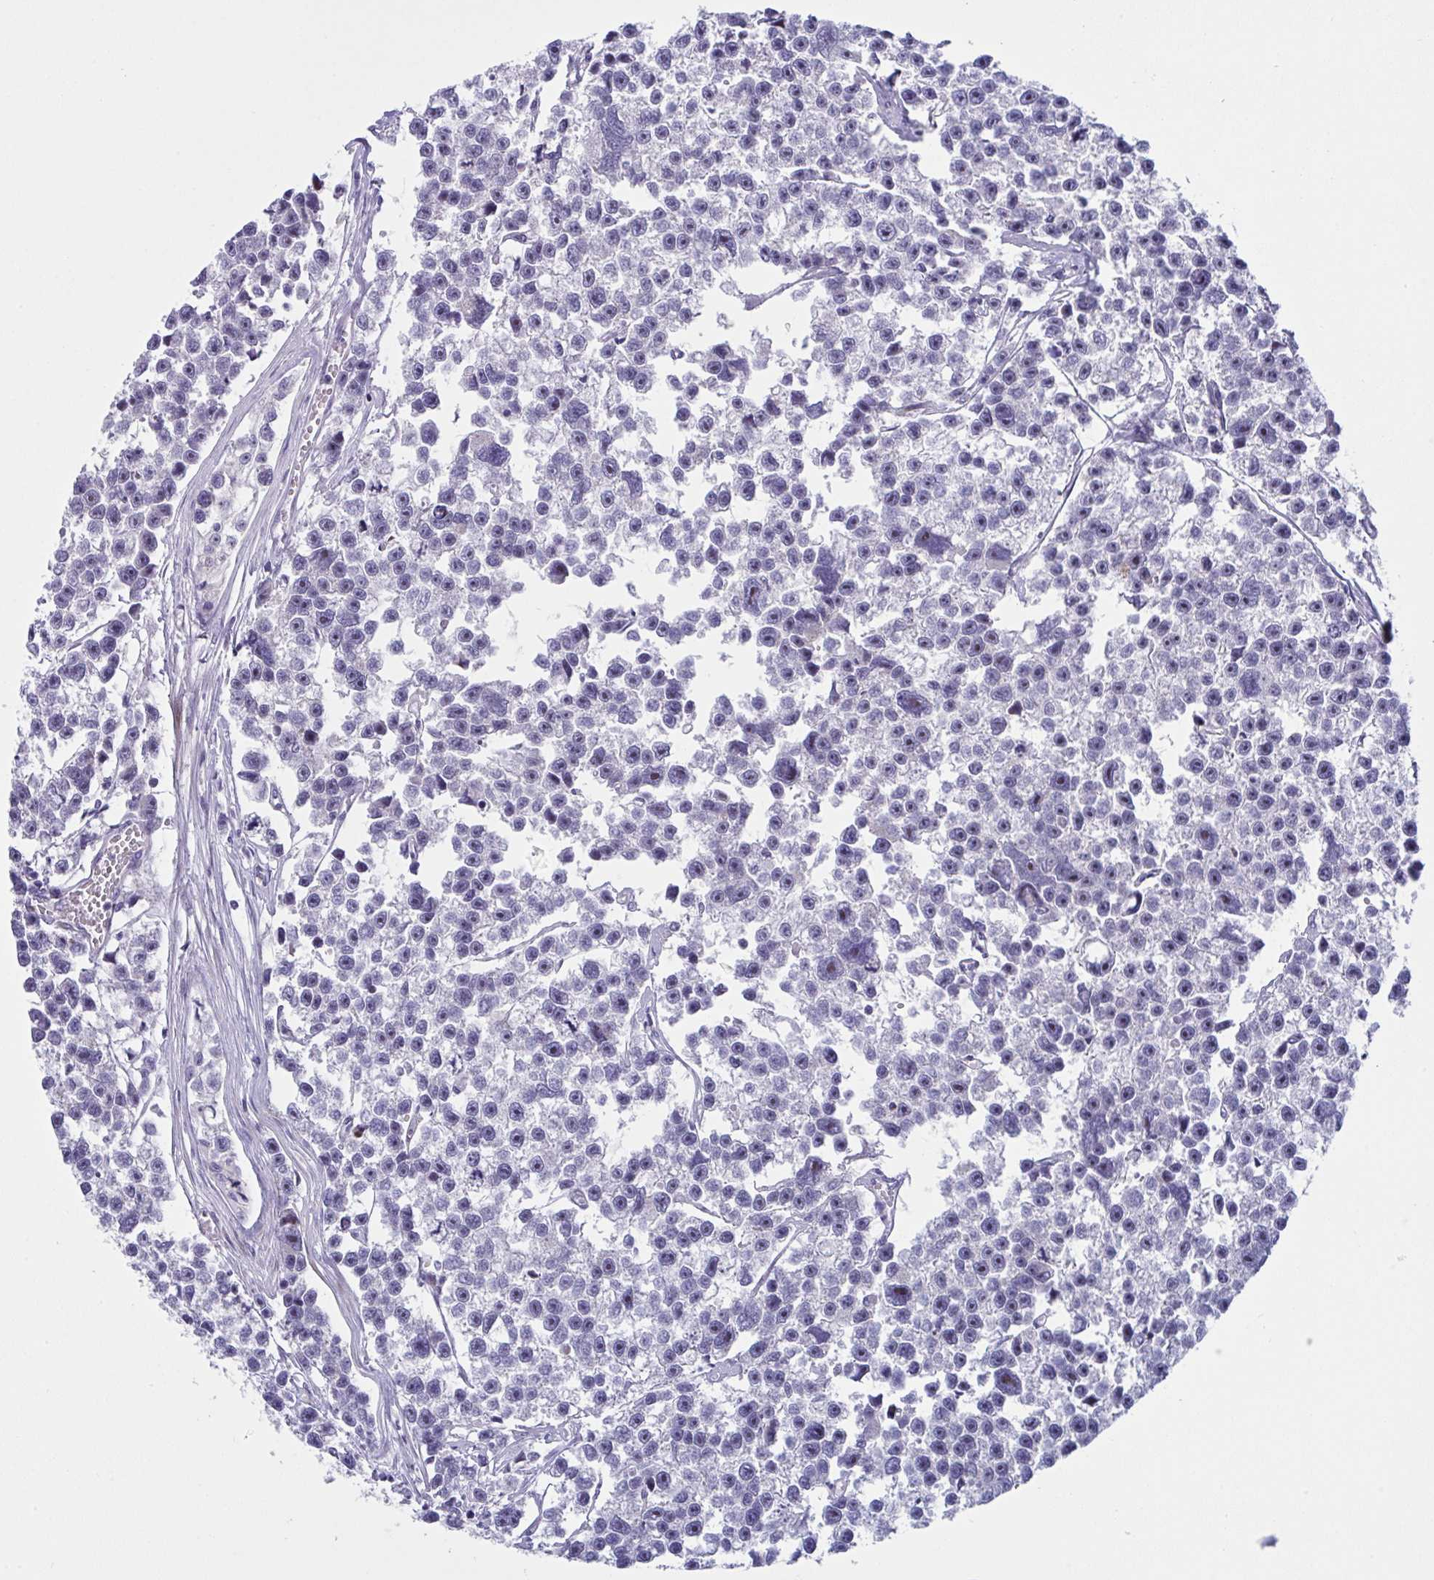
{"staining": {"intensity": "negative", "quantity": "none", "location": "none"}, "tissue": "testis cancer", "cell_type": "Tumor cells", "image_type": "cancer", "snomed": [{"axis": "morphology", "description": "Seminoma, NOS"}, {"axis": "topography", "description": "Testis"}], "caption": "A micrograph of seminoma (testis) stained for a protein shows no brown staining in tumor cells.", "gene": "ZNF713", "patient": {"sex": "male", "age": 26}}